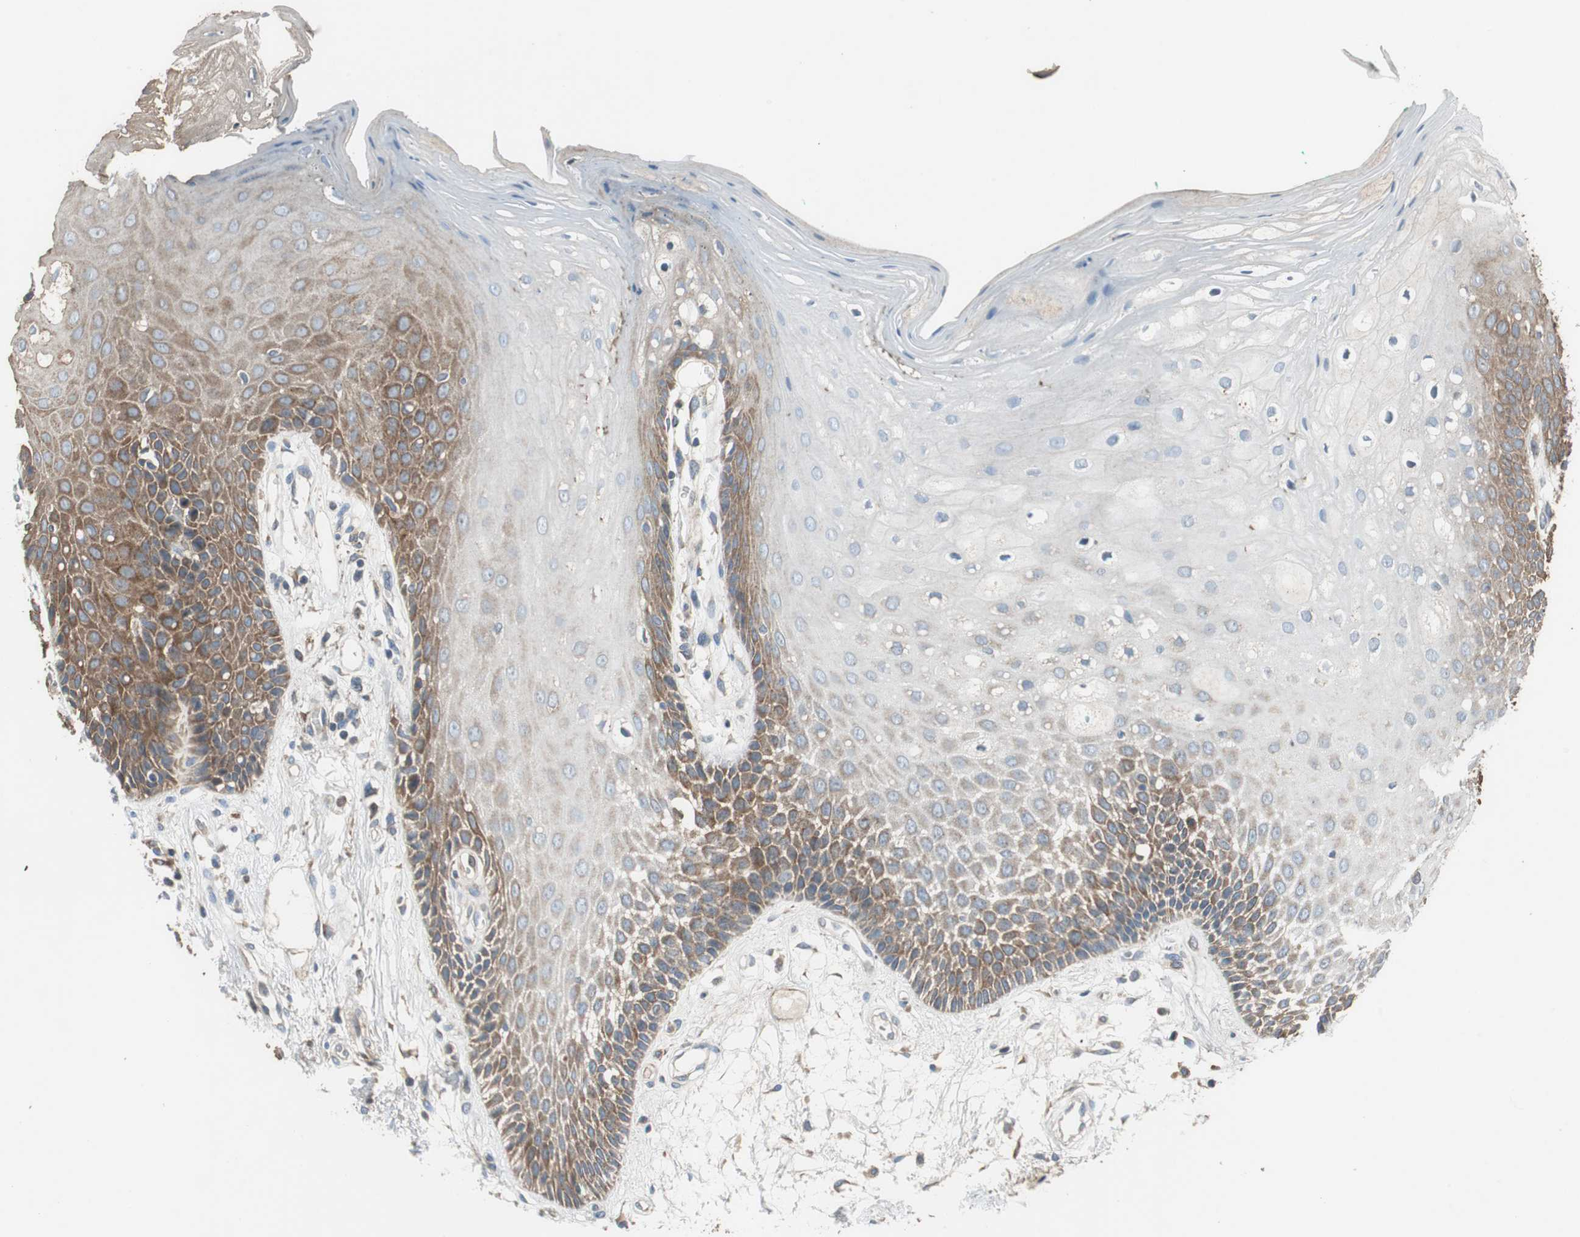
{"staining": {"intensity": "moderate", "quantity": "<25%", "location": "cytoplasmic/membranous"}, "tissue": "oral mucosa", "cell_type": "Squamous epithelial cells", "image_type": "normal", "snomed": [{"axis": "morphology", "description": "Normal tissue, NOS"}, {"axis": "morphology", "description": "Squamous cell carcinoma, NOS"}, {"axis": "topography", "description": "Skeletal muscle"}, {"axis": "topography", "description": "Oral tissue"}, {"axis": "topography", "description": "Head-Neck"}], "caption": "Brown immunohistochemical staining in unremarkable human oral mucosa displays moderate cytoplasmic/membranous expression in approximately <25% of squamous epithelial cells.", "gene": "PI4KB", "patient": {"sex": "female", "age": 84}}